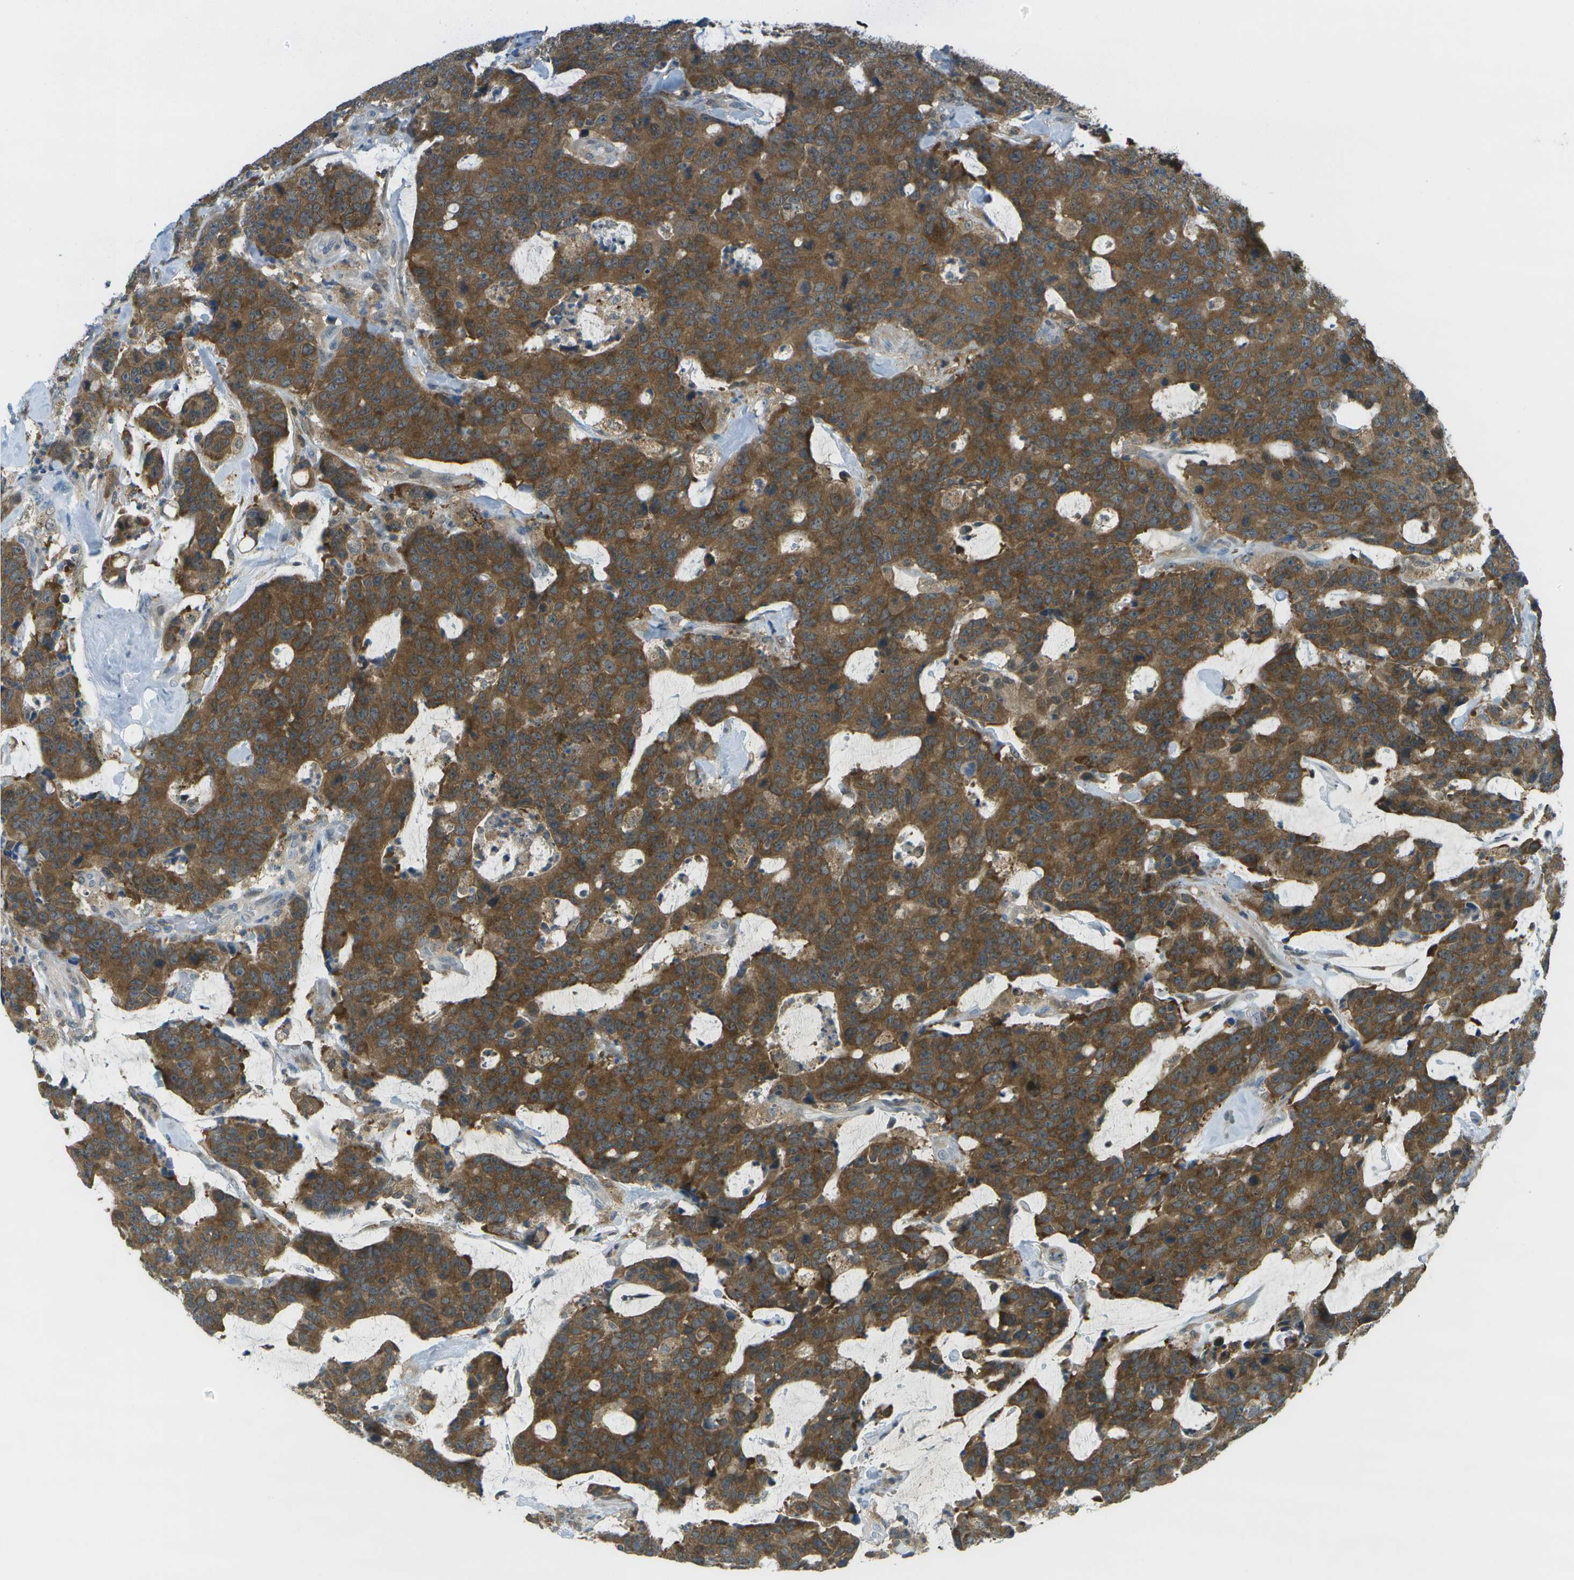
{"staining": {"intensity": "moderate", "quantity": ">75%", "location": "cytoplasmic/membranous"}, "tissue": "colorectal cancer", "cell_type": "Tumor cells", "image_type": "cancer", "snomed": [{"axis": "morphology", "description": "Adenocarcinoma, NOS"}, {"axis": "topography", "description": "Colon"}], "caption": "Protein staining of adenocarcinoma (colorectal) tissue displays moderate cytoplasmic/membranous expression in about >75% of tumor cells.", "gene": "CDH23", "patient": {"sex": "female", "age": 86}}